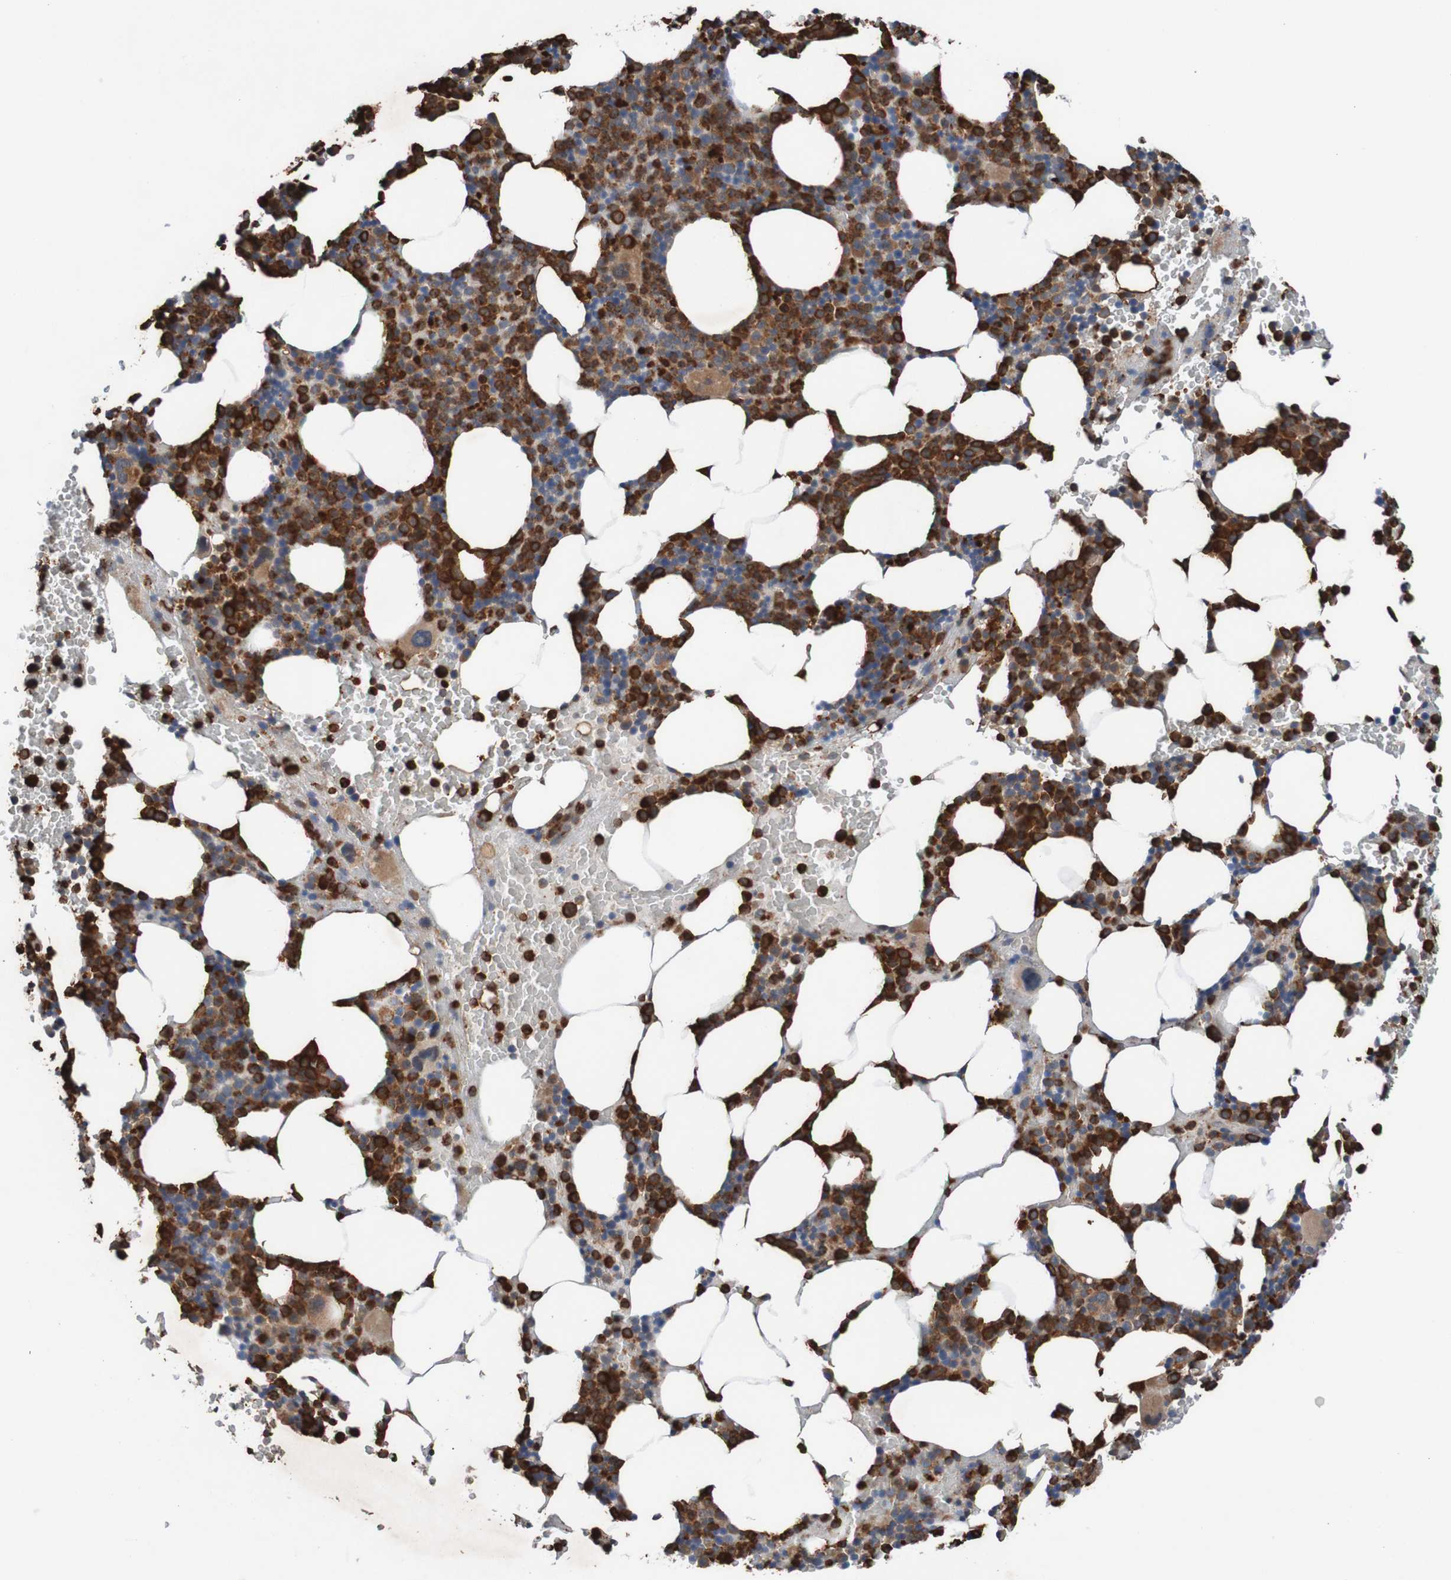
{"staining": {"intensity": "strong", "quantity": ">75%", "location": "cytoplasmic/membranous"}, "tissue": "bone marrow", "cell_type": "Hematopoietic cells", "image_type": "normal", "snomed": [{"axis": "morphology", "description": "Normal tissue, NOS"}, {"axis": "morphology", "description": "Inflammation, NOS"}, {"axis": "topography", "description": "Bone marrow"}], "caption": "An image showing strong cytoplasmic/membranous positivity in approximately >75% of hematopoietic cells in unremarkable bone marrow, as visualized by brown immunohistochemical staining.", "gene": "ST8SIA6", "patient": {"sex": "female", "age": 70}}